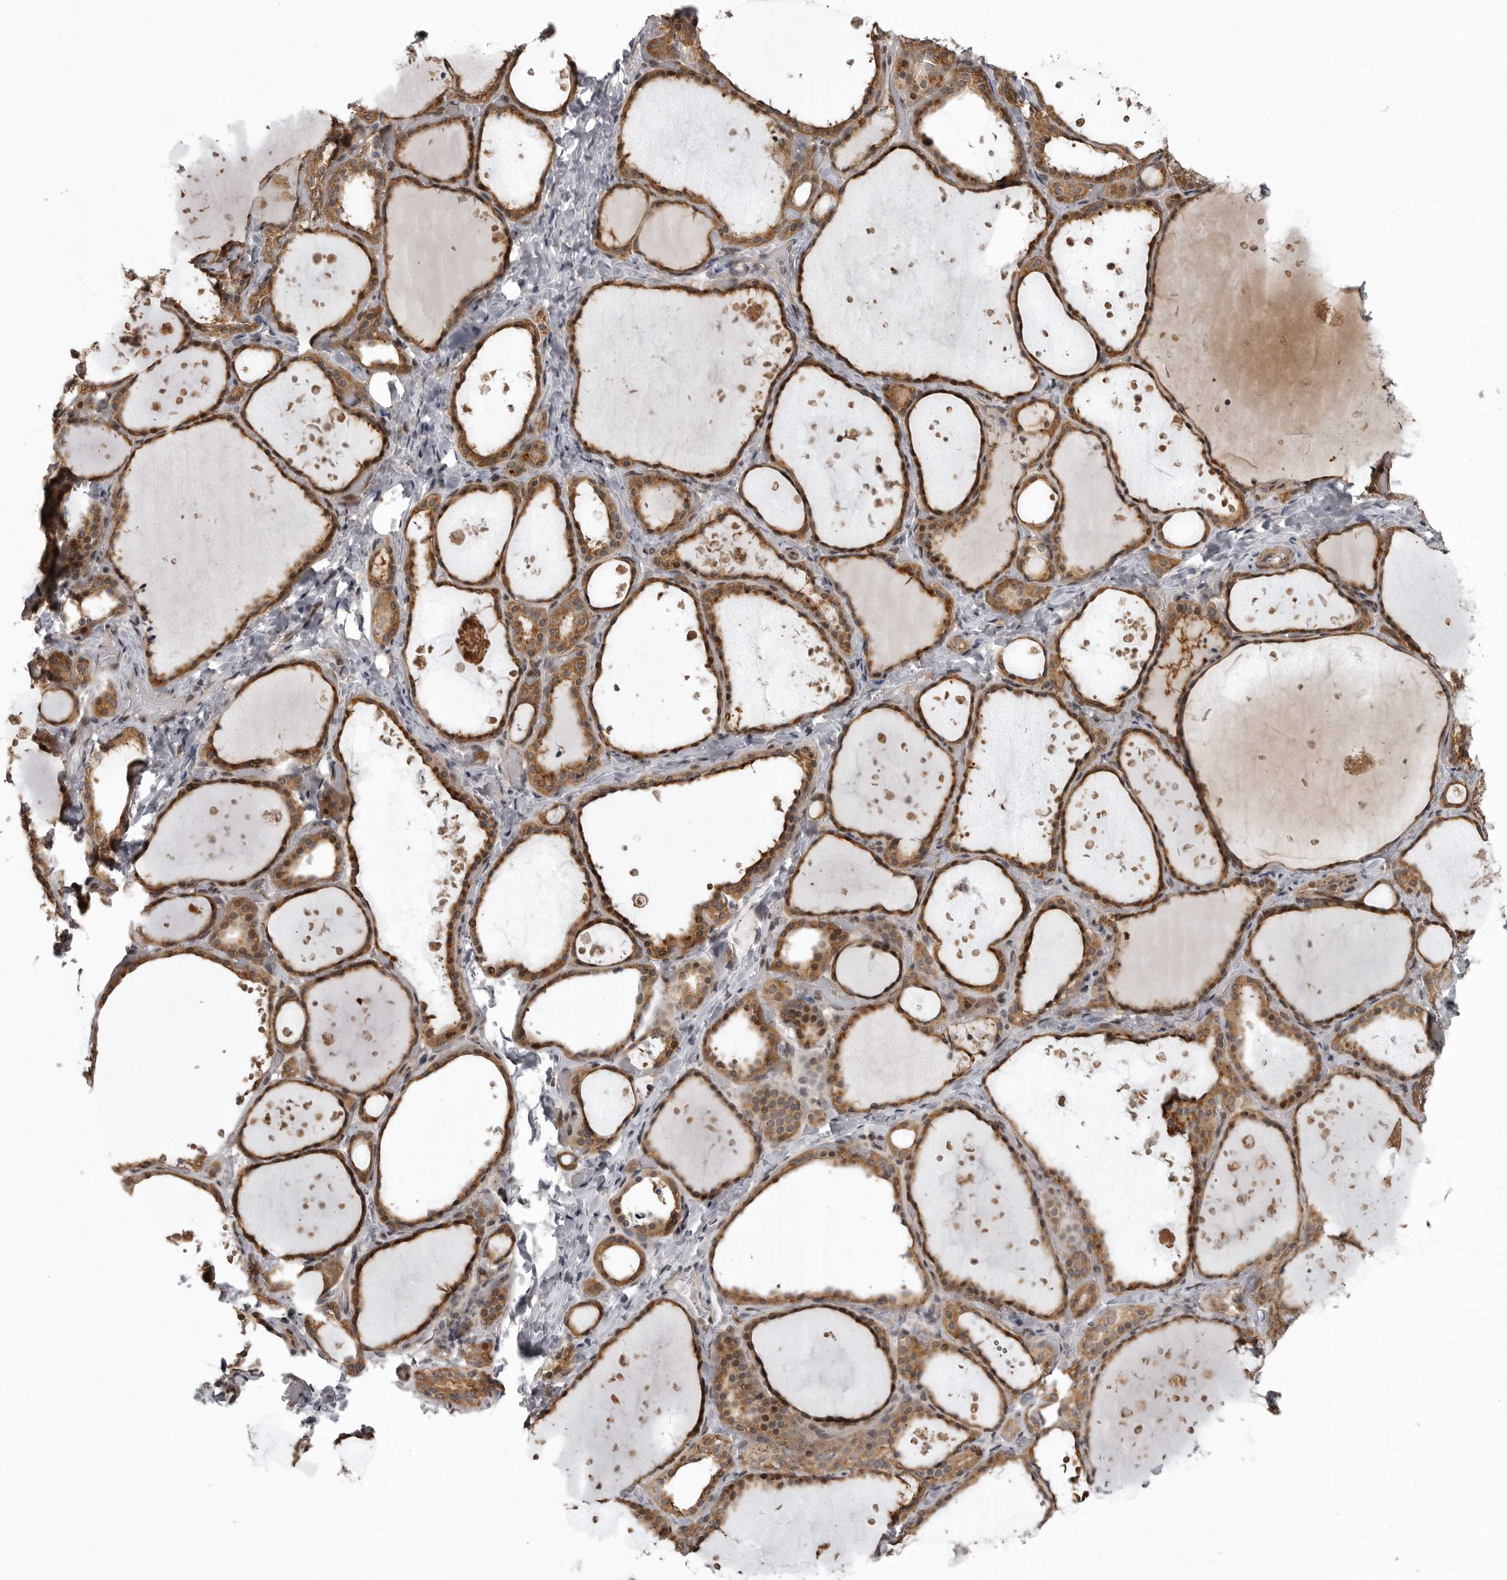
{"staining": {"intensity": "moderate", "quantity": ">75%", "location": "cytoplasmic/membranous"}, "tissue": "thyroid gland", "cell_type": "Glandular cells", "image_type": "normal", "snomed": [{"axis": "morphology", "description": "Normal tissue, NOS"}, {"axis": "topography", "description": "Thyroid gland"}], "caption": "Thyroid gland stained with DAB (3,3'-diaminobenzidine) immunohistochemistry (IHC) reveals medium levels of moderate cytoplasmic/membranous expression in about >75% of glandular cells.", "gene": "SNX16", "patient": {"sex": "female", "age": 44}}